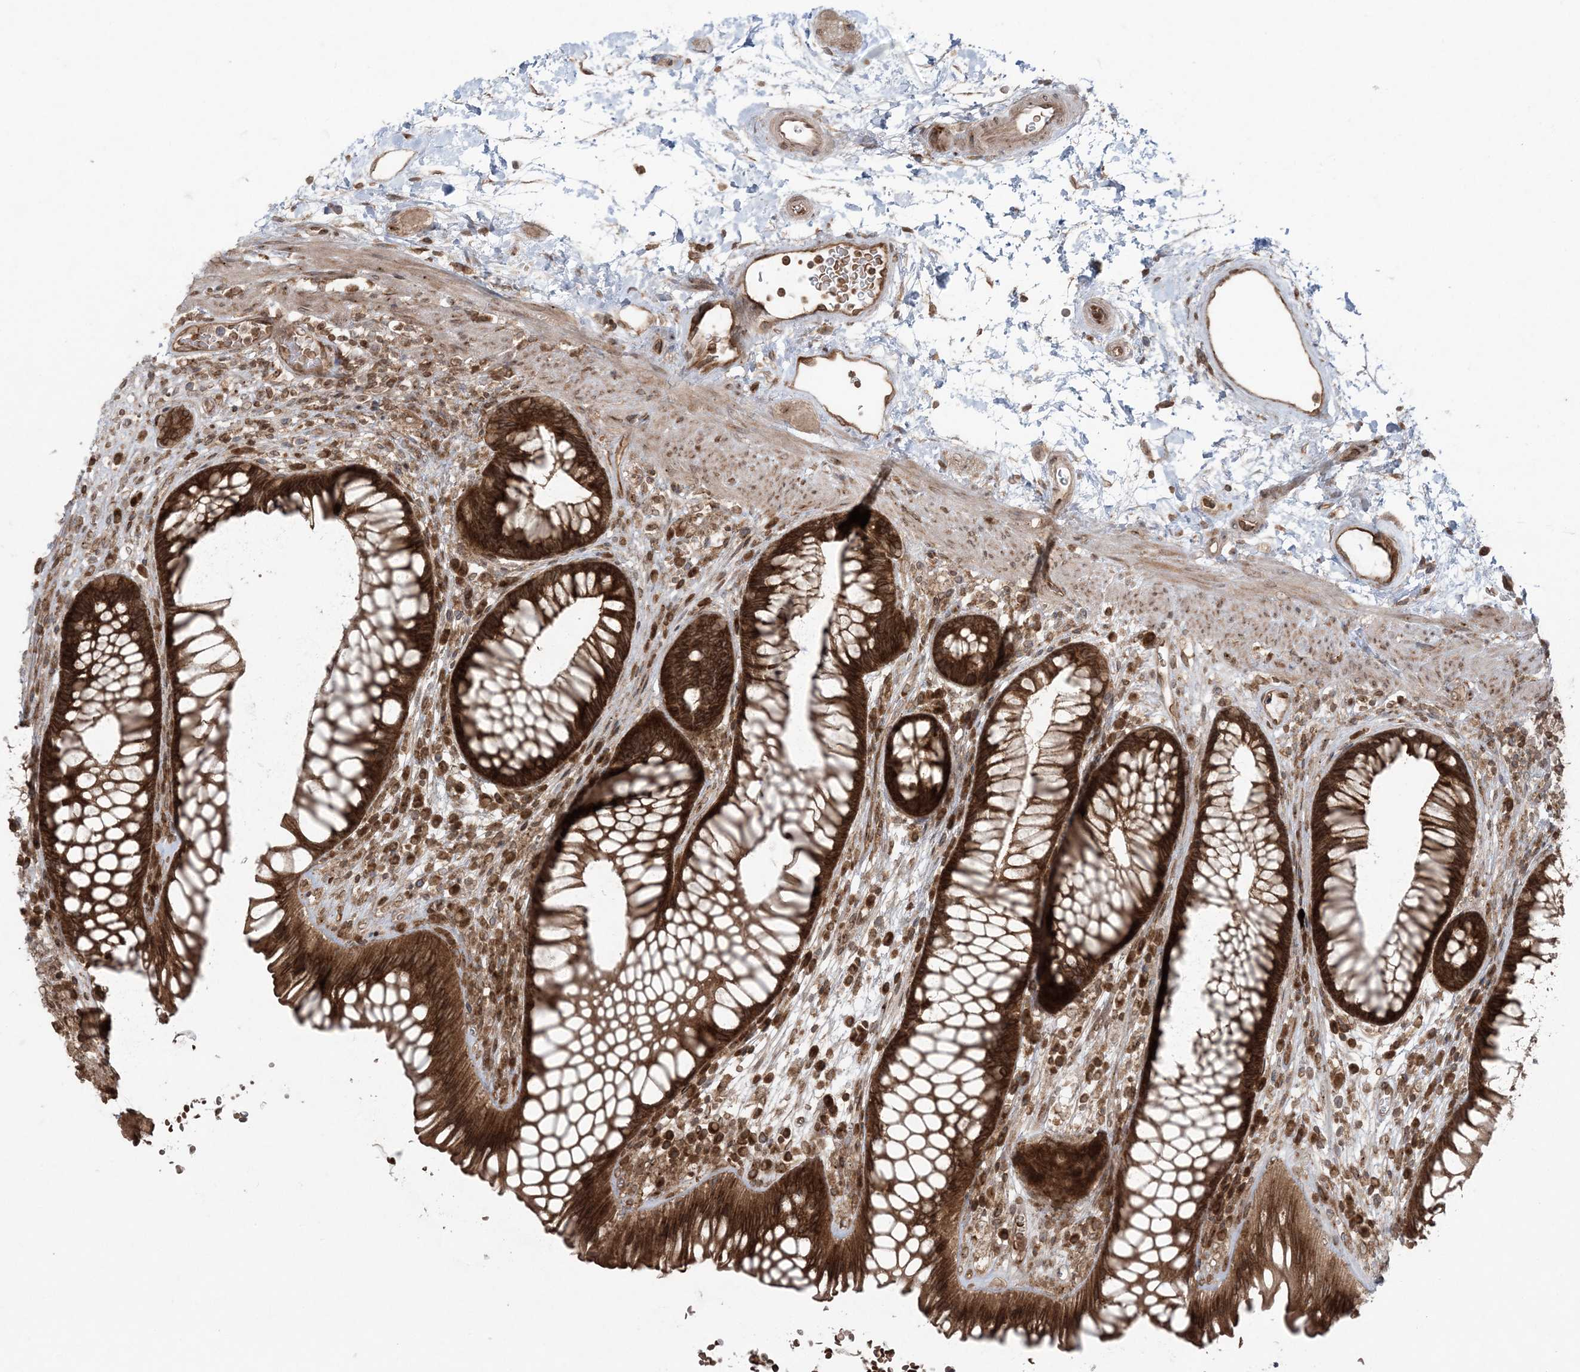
{"staining": {"intensity": "strong", "quantity": ">75%", "location": "cytoplasmic/membranous"}, "tissue": "rectum", "cell_type": "Glandular cells", "image_type": "normal", "snomed": [{"axis": "morphology", "description": "Normal tissue, NOS"}, {"axis": "topography", "description": "Rectum"}], "caption": "Brown immunohistochemical staining in benign human rectum shows strong cytoplasmic/membranous positivity in approximately >75% of glandular cells.", "gene": "DDX19B", "patient": {"sex": "male", "age": 51}}